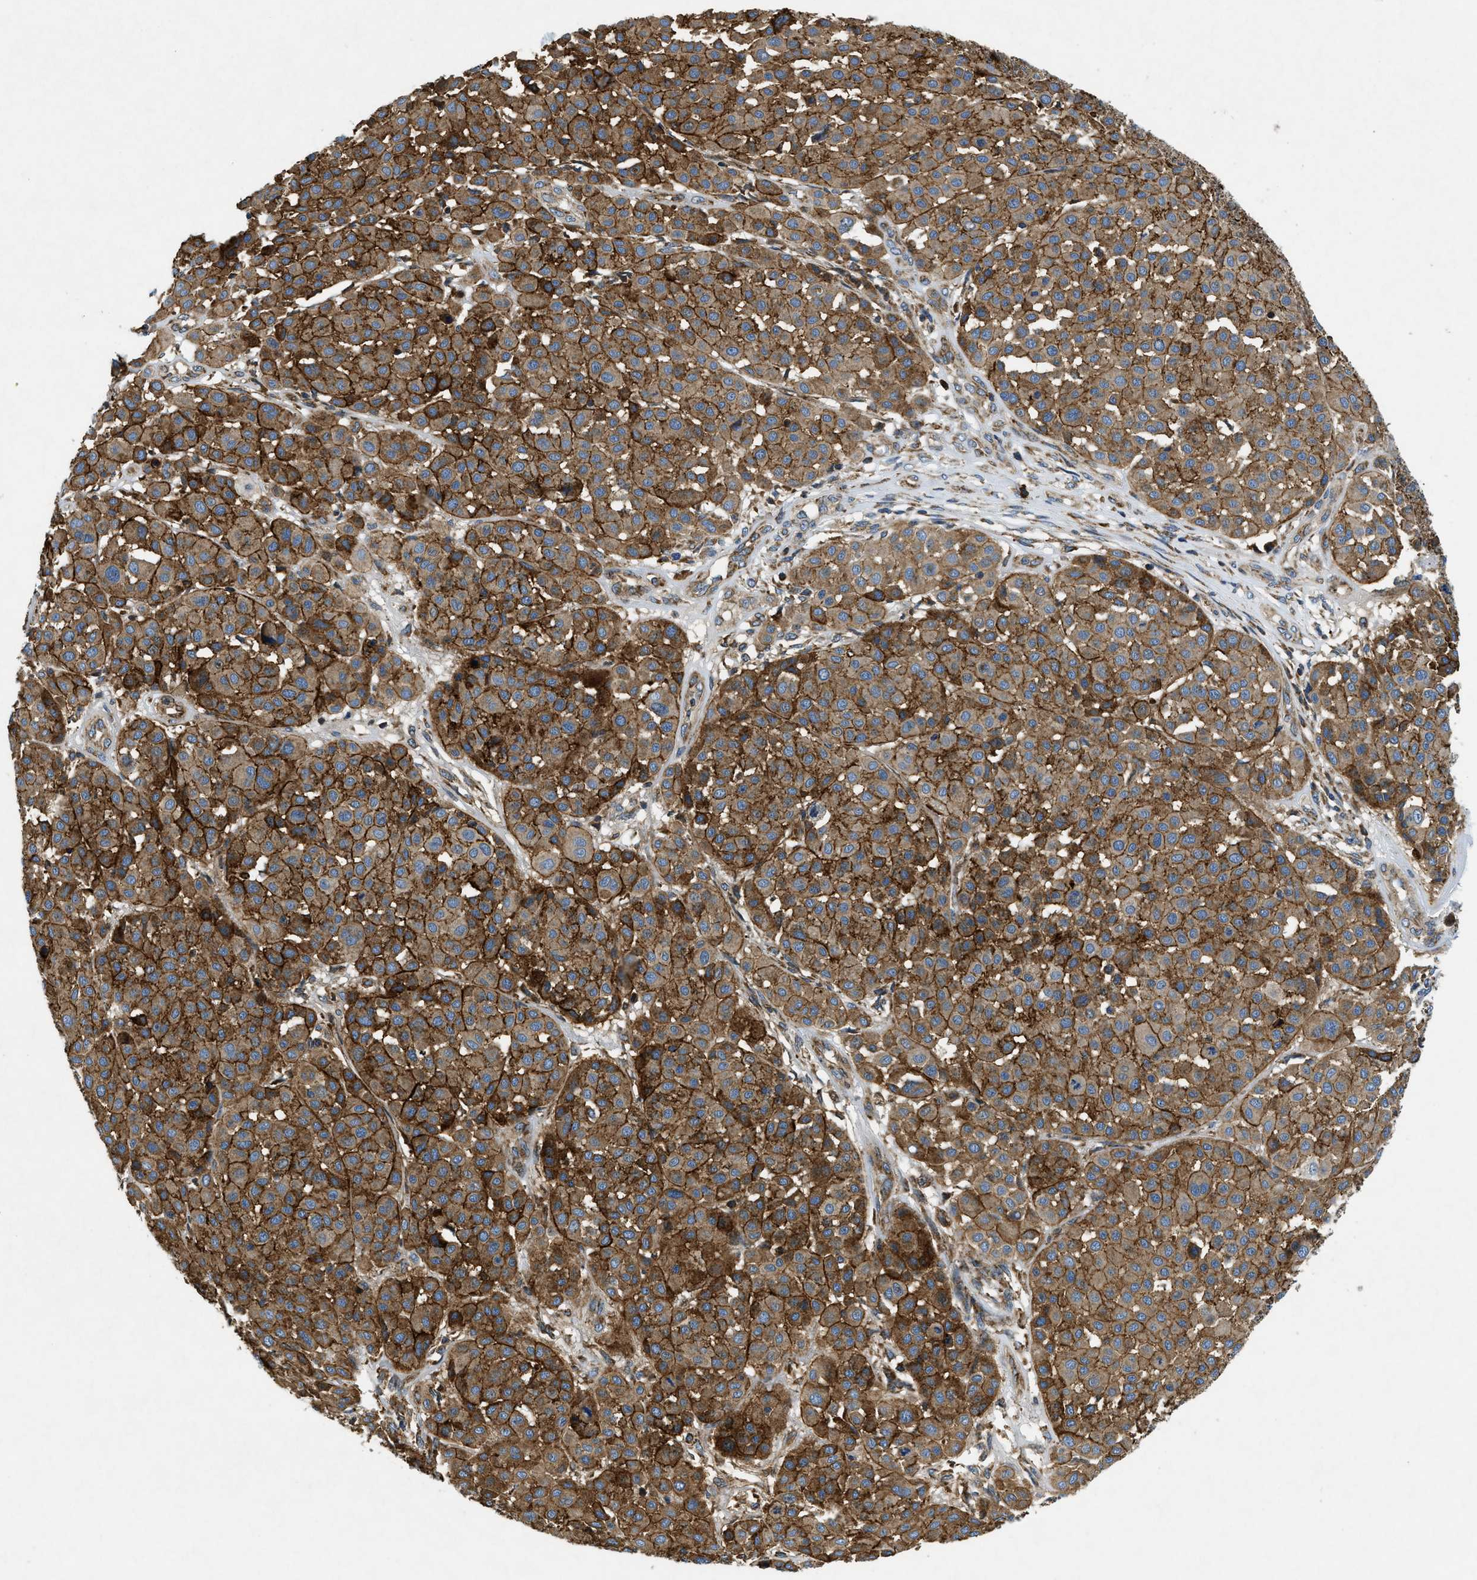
{"staining": {"intensity": "moderate", "quantity": ">75%", "location": "cytoplasmic/membranous"}, "tissue": "melanoma", "cell_type": "Tumor cells", "image_type": "cancer", "snomed": [{"axis": "morphology", "description": "Malignant melanoma, Metastatic site"}, {"axis": "topography", "description": "Soft tissue"}], "caption": "The histopathology image shows a brown stain indicating the presence of a protein in the cytoplasmic/membranous of tumor cells in melanoma.", "gene": "CSPG4", "patient": {"sex": "male", "age": 41}}